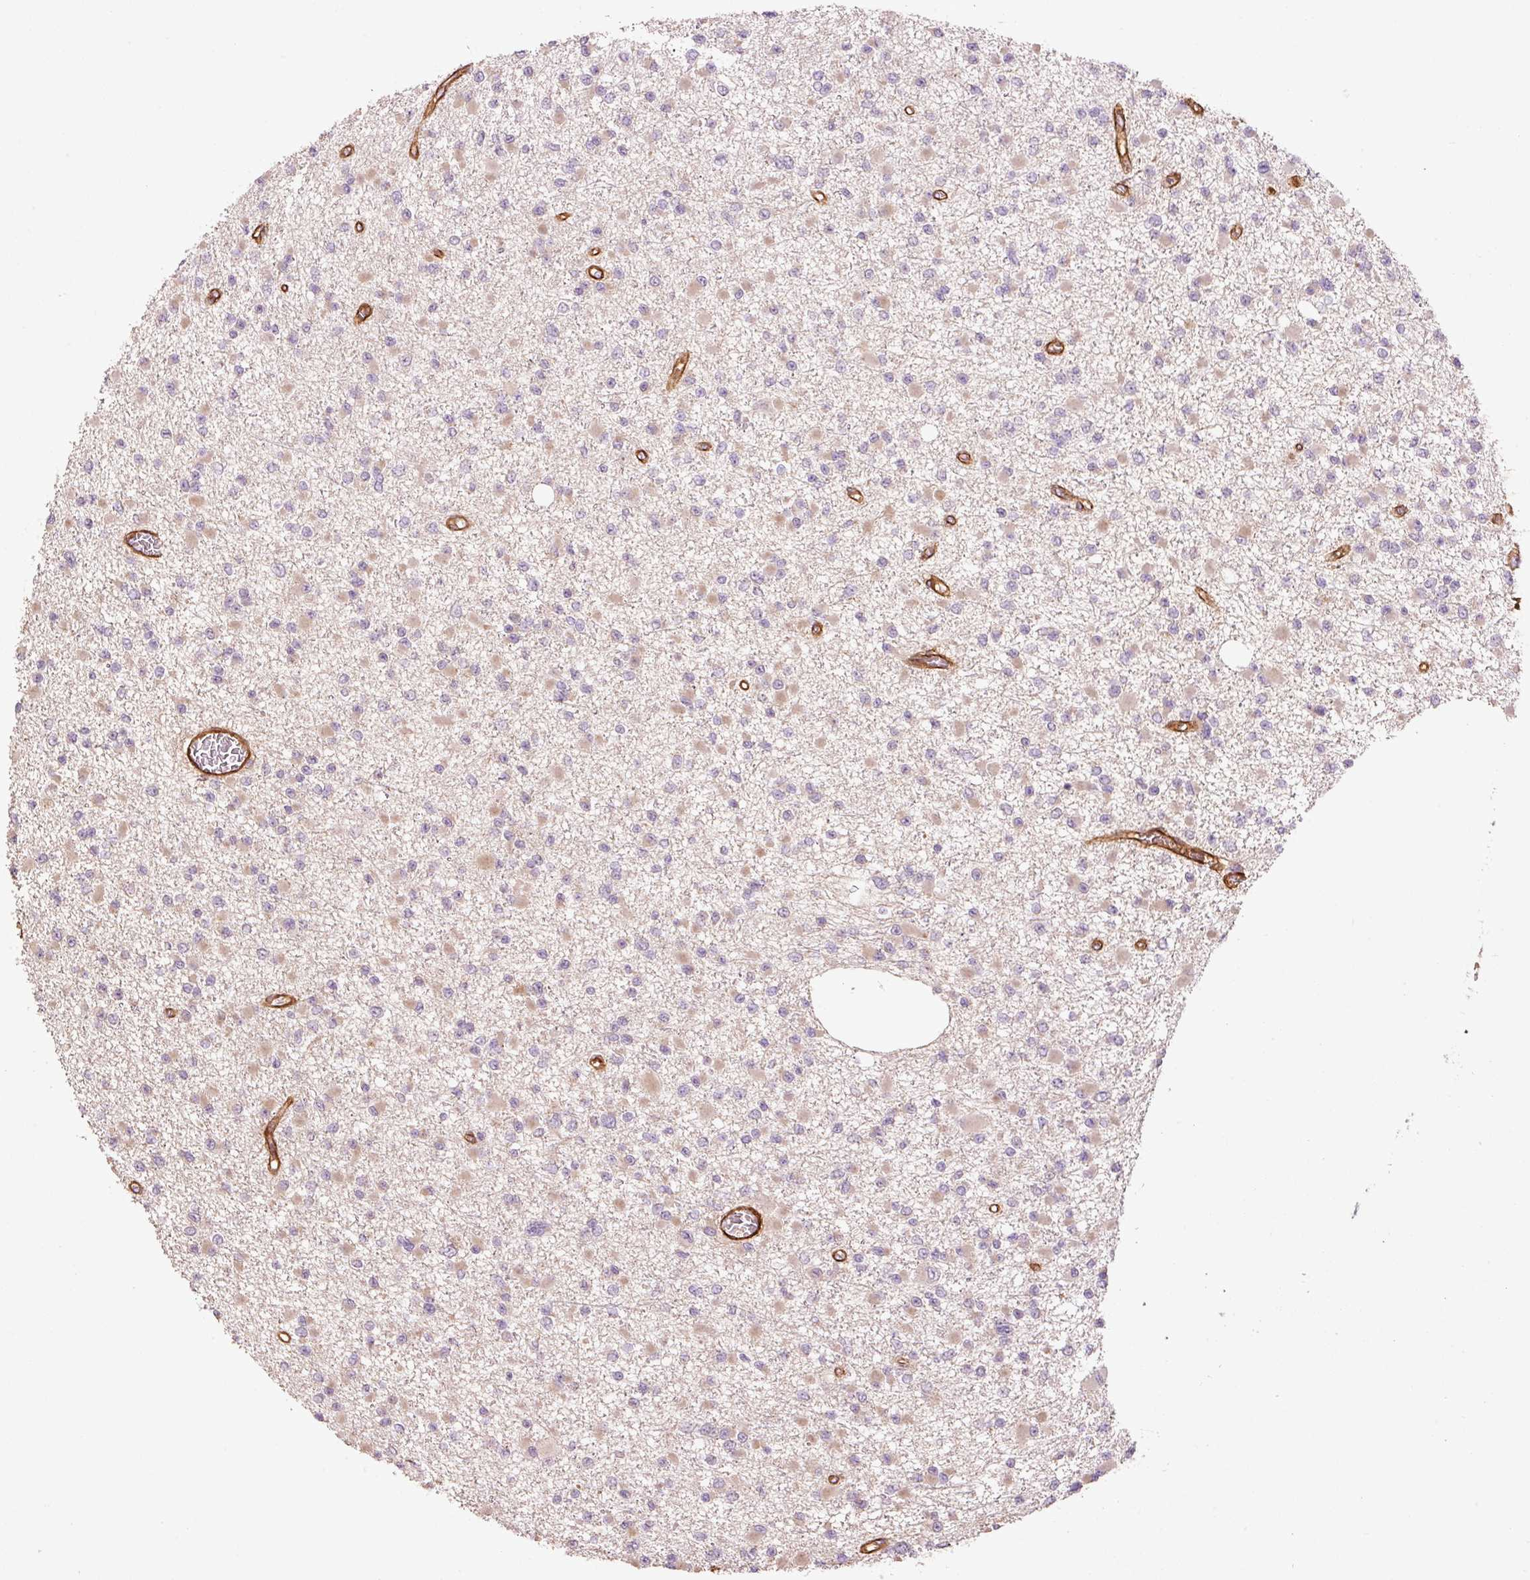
{"staining": {"intensity": "weak", "quantity": "<25%", "location": "cytoplasmic/membranous"}, "tissue": "glioma", "cell_type": "Tumor cells", "image_type": "cancer", "snomed": [{"axis": "morphology", "description": "Glioma, malignant, Low grade"}, {"axis": "topography", "description": "Brain"}], "caption": "This is an immunohistochemistry (IHC) photomicrograph of human low-grade glioma (malignant). There is no staining in tumor cells.", "gene": "NID2", "patient": {"sex": "female", "age": 22}}